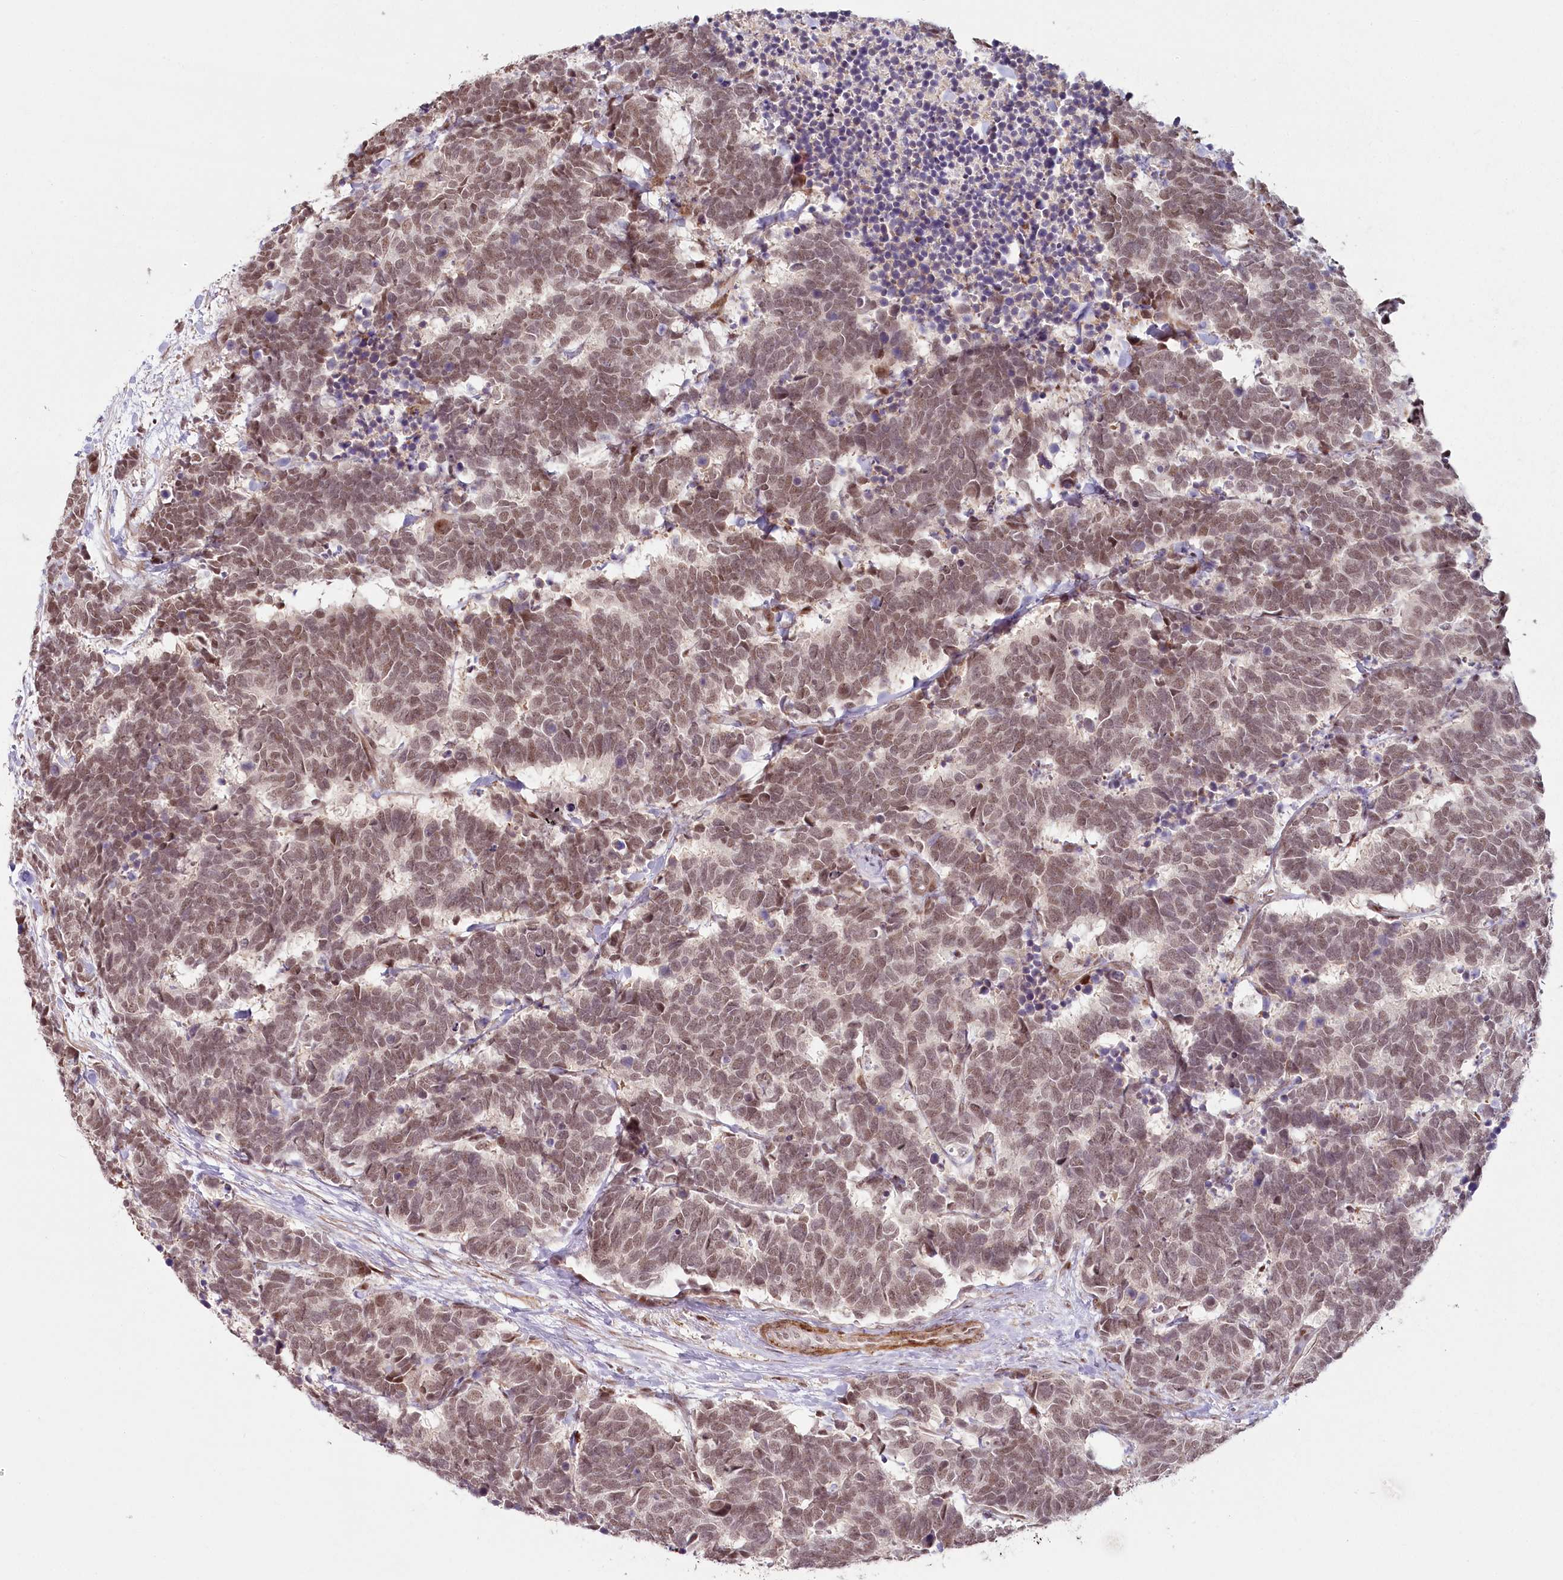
{"staining": {"intensity": "moderate", "quantity": ">75%", "location": "nuclear"}, "tissue": "carcinoid", "cell_type": "Tumor cells", "image_type": "cancer", "snomed": [{"axis": "morphology", "description": "Carcinoma, NOS"}, {"axis": "morphology", "description": "Carcinoid, malignant, NOS"}, {"axis": "topography", "description": "Urinary bladder"}], "caption": "This micrograph demonstrates carcinoid (malignant) stained with immunohistochemistry to label a protein in brown. The nuclear of tumor cells show moderate positivity for the protein. Nuclei are counter-stained blue.", "gene": "FAM204A", "patient": {"sex": "male", "age": 57}}